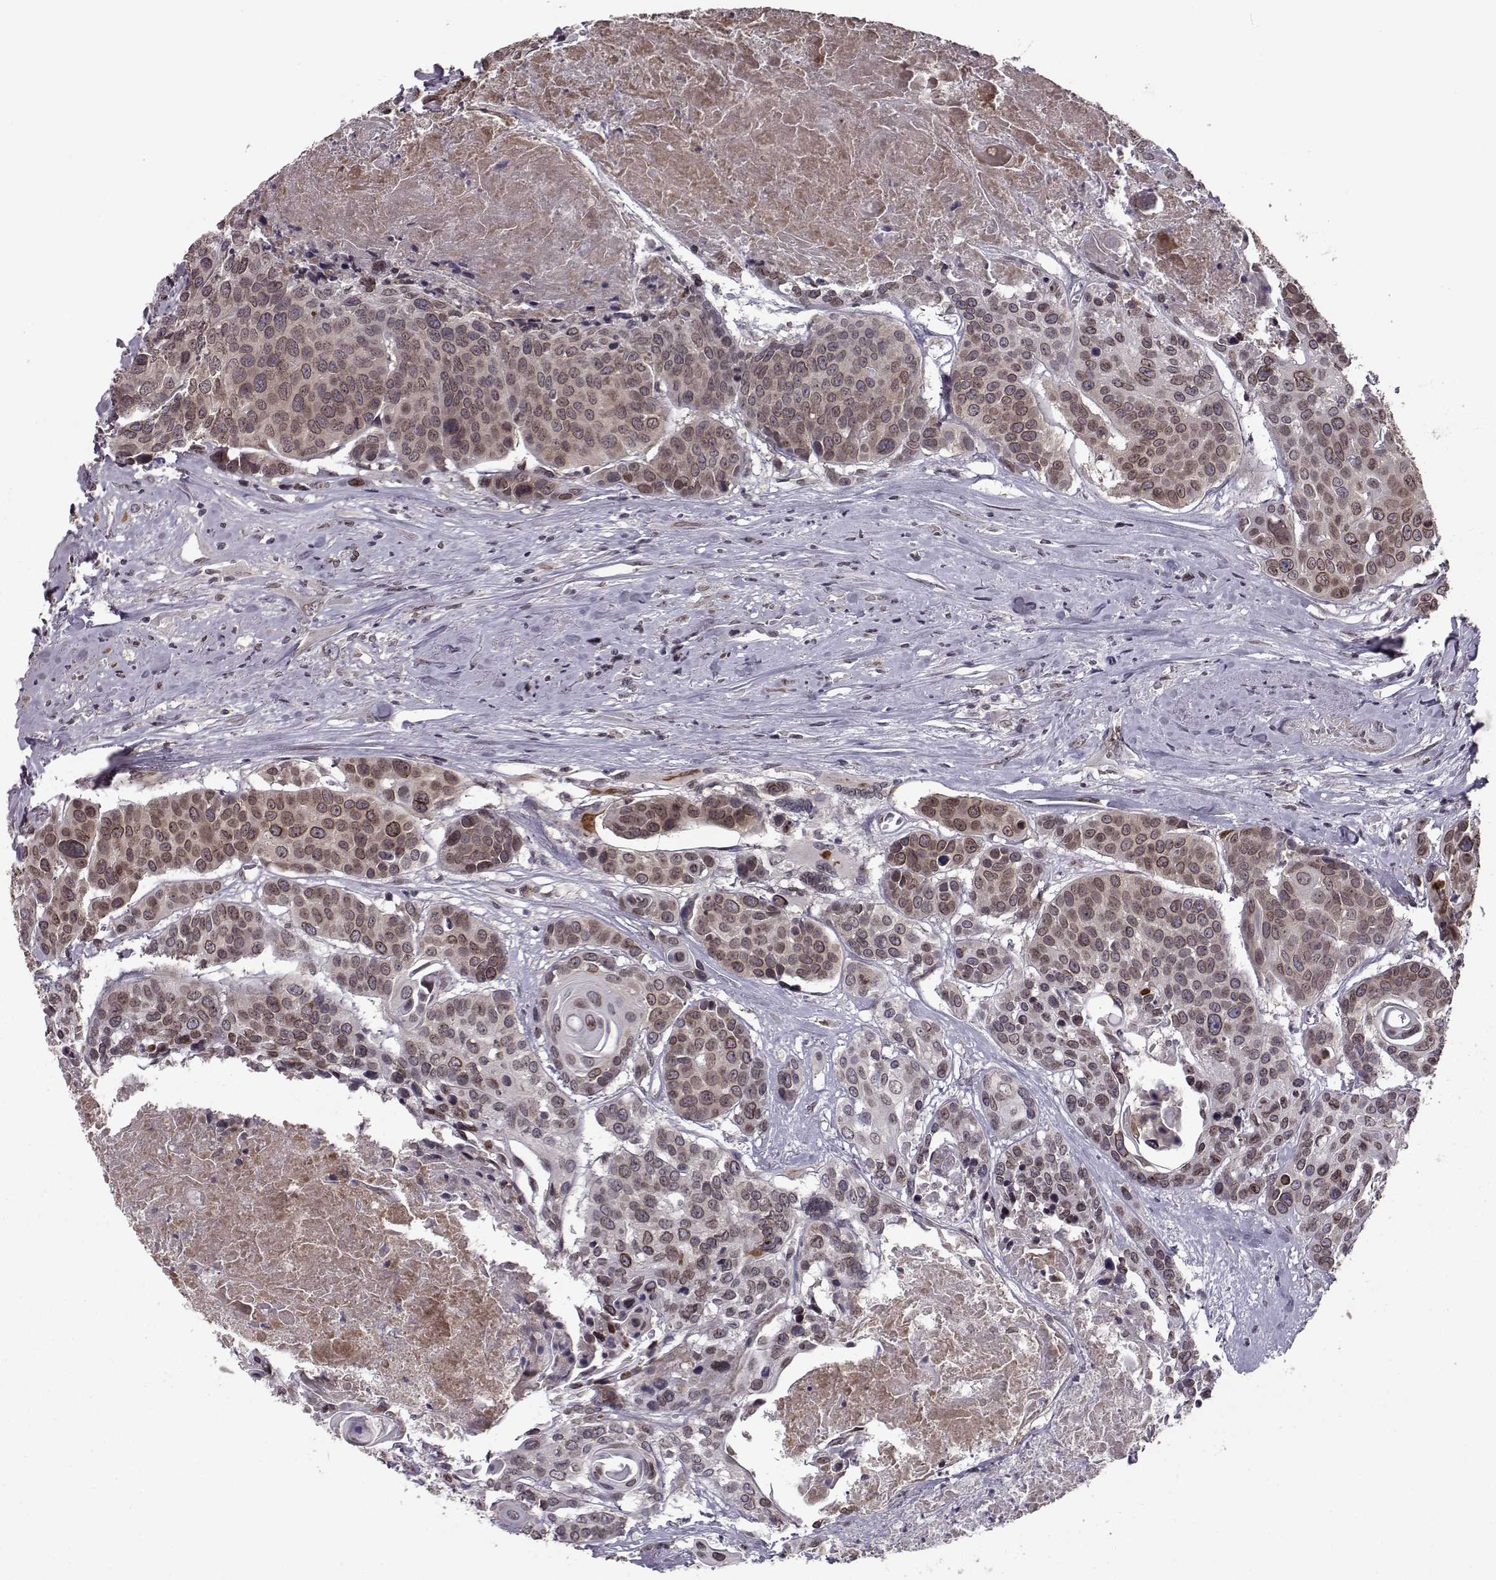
{"staining": {"intensity": "moderate", "quantity": ">75%", "location": "cytoplasmic/membranous,nuclear"}, "tissue": "head and neck cancer", "cell_type": "Tumor cells", "image_type": "cancer", "snomed": [{"axis": "morphology", "description": "Squamous cell carcinoma, NOS"}, {"axis": "topography", "description": "Oral tissue"}, {"axis": "topography", "description": "Head-Neck"}], "caption": "DAB immunohistochemical staining of head and neck squamous cell carcinoma reveals moderate cytoplasmic/membranous and nuclear protein positivity in about >75% of tumor cells. The staining is performed using DAB brown chromogen to label protein expression. The nuclei are counter-stained blue using hematoxylin.", "gene": "NUP37", "patient": {"sex": "male", "age": 56}}